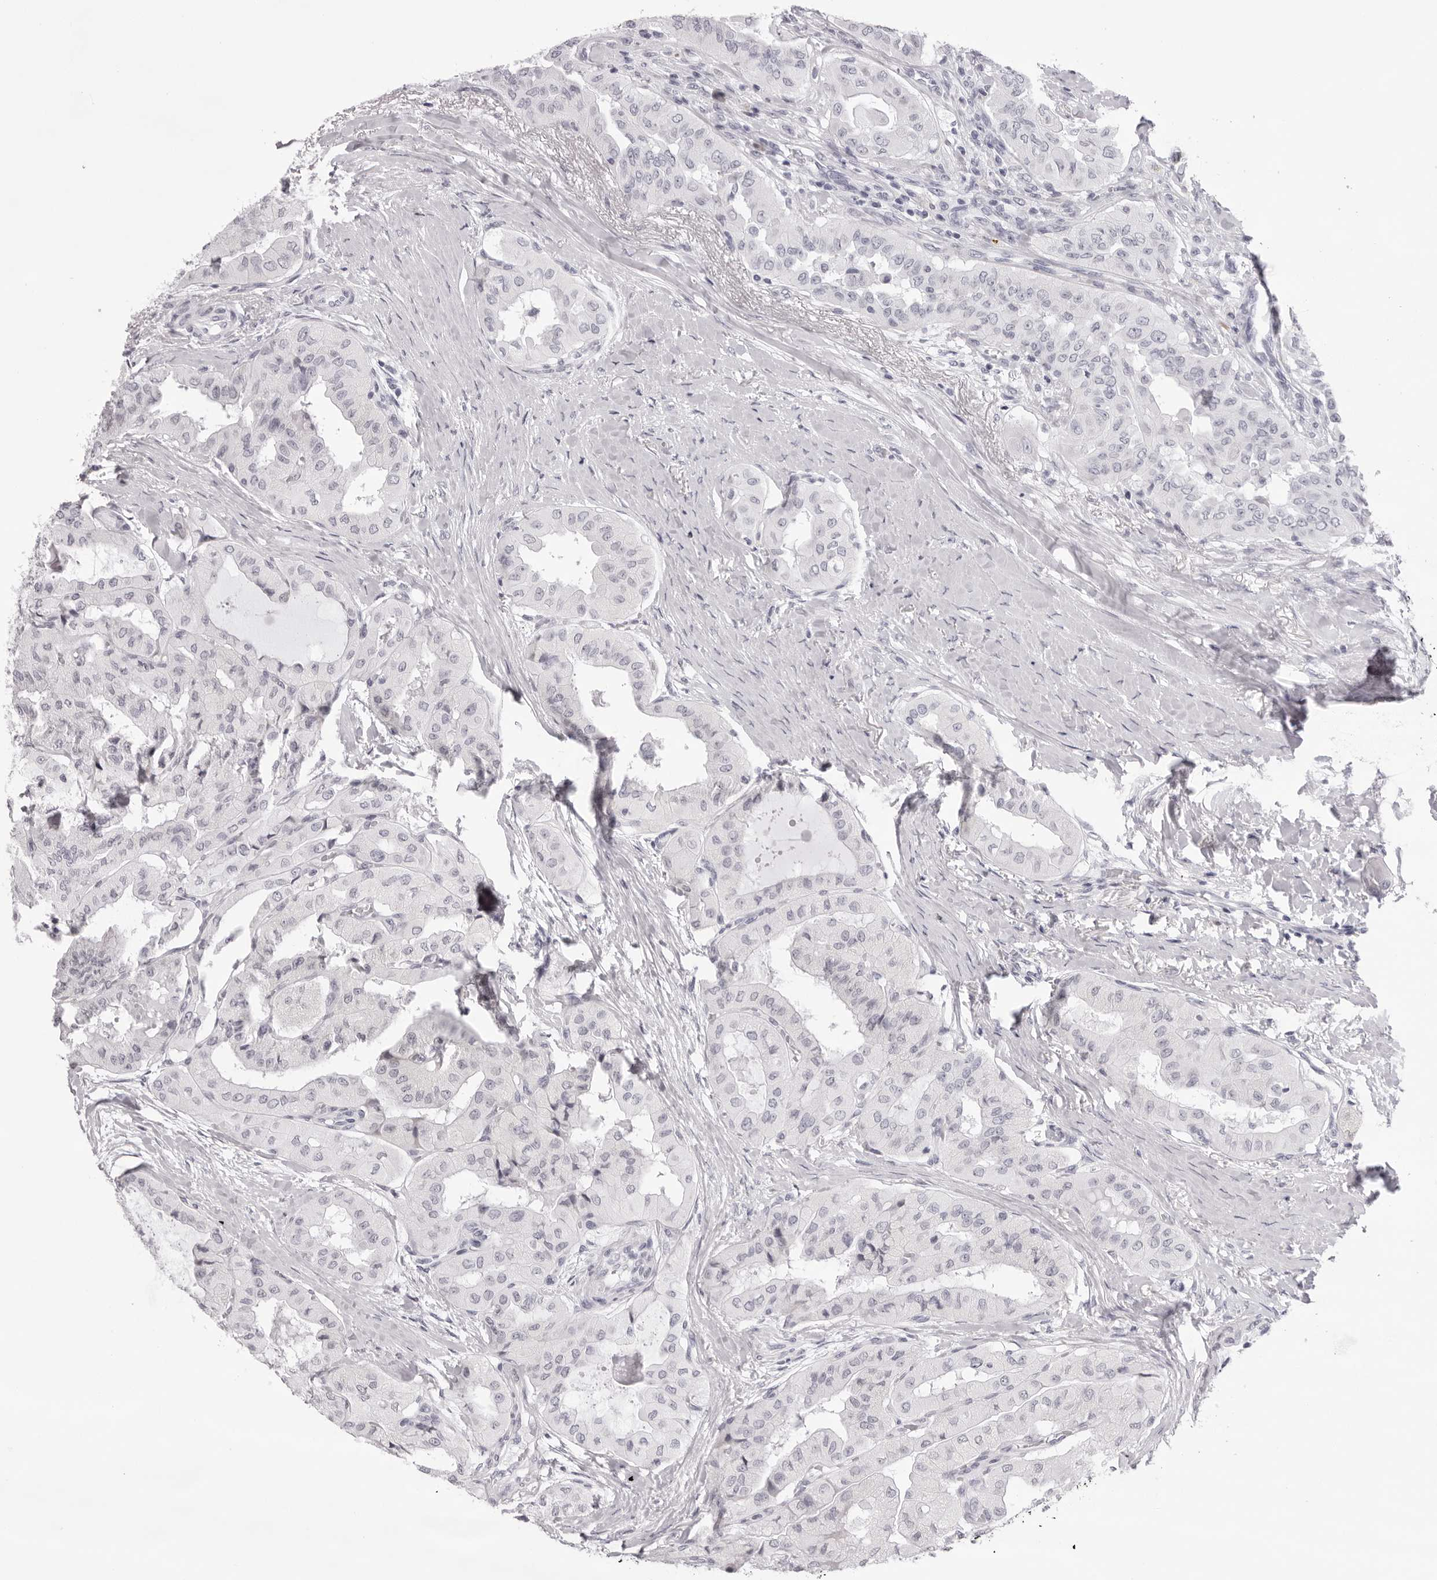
{"staining": {"intensity": "negative", "quantity": "none", "location": "none"}, "tissue": "thyroid cancer", "cell_type": "Tumor cells", "image_type": "cancer", "snomed": [{"axis": "morphology", "description": "Papillary adenocarcinoma, NOS"}, {"axis": "topography", "description": "Thyroid gland"}], "caption": "Thyroid cancer (papillary adenocarcinoma) was stained to show a protein in brown. There is no significant expression in tumor cells.", "gene": "SMIM2", "patient": {"sex": "female", "age": 59}}